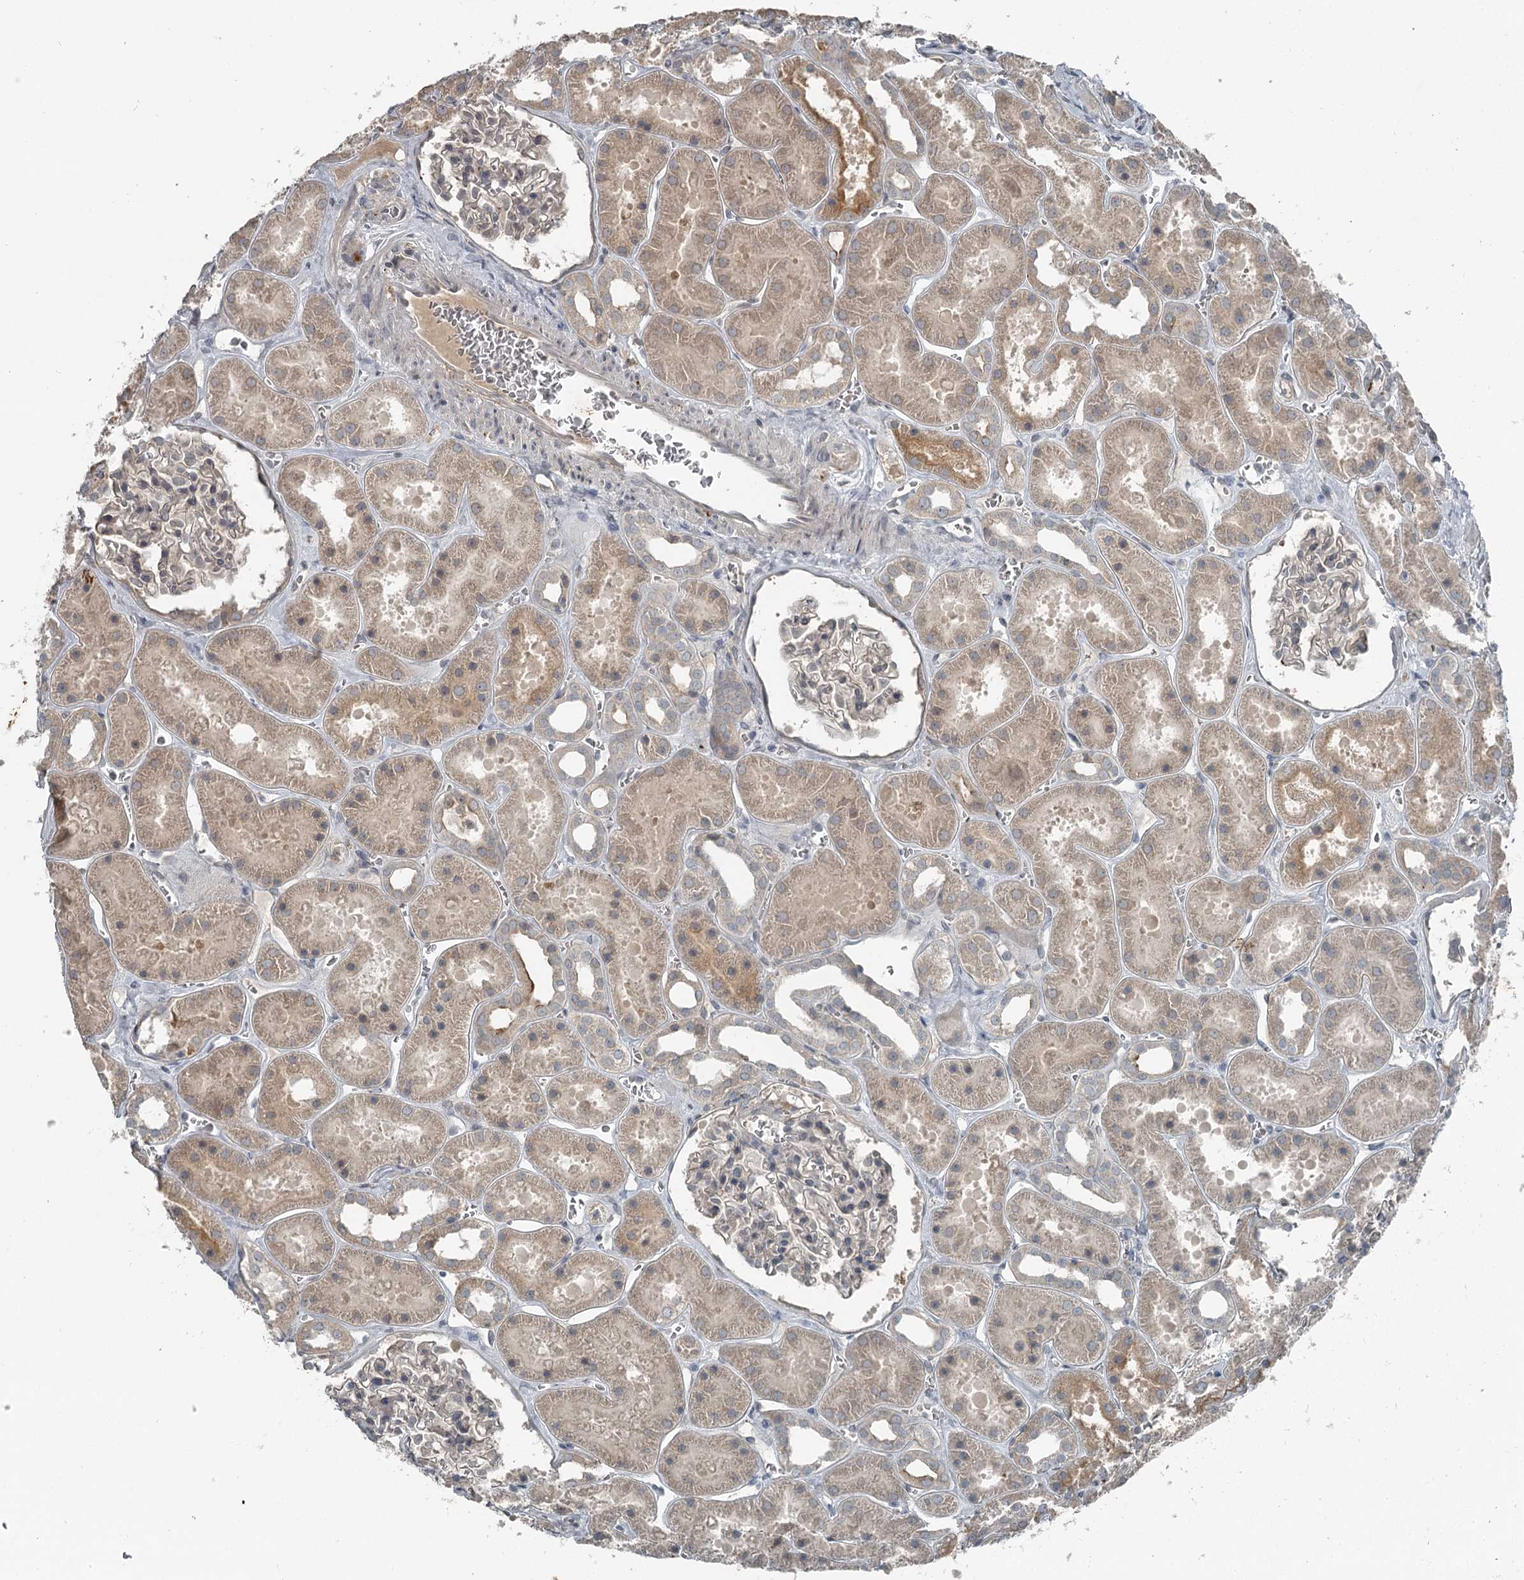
{"staining": {"intensity": "negative", "quantity": "none", "location": "none"}, "tissue": "kidney", "cell_type": "Cells in glomeruli", "image_type": "normal", "snomed": [{"axis": "morphology", "description": "Normal tissue, NOS"}, {"axis": "topography", "description": "Kidney"}], "caption": "Immunohistochemistry of unremarkable kidney reveals no staining in cells in glomeruli. (Stains: DAB (3,3'-diaminobenzidine) immunohistochemistry (IHC) with hematoxylin counter stain, Microscopy: brightfield microscopy at high magnification).", "gene": "SLC39A8", "patient": {"sex": "female", "age": 41}}